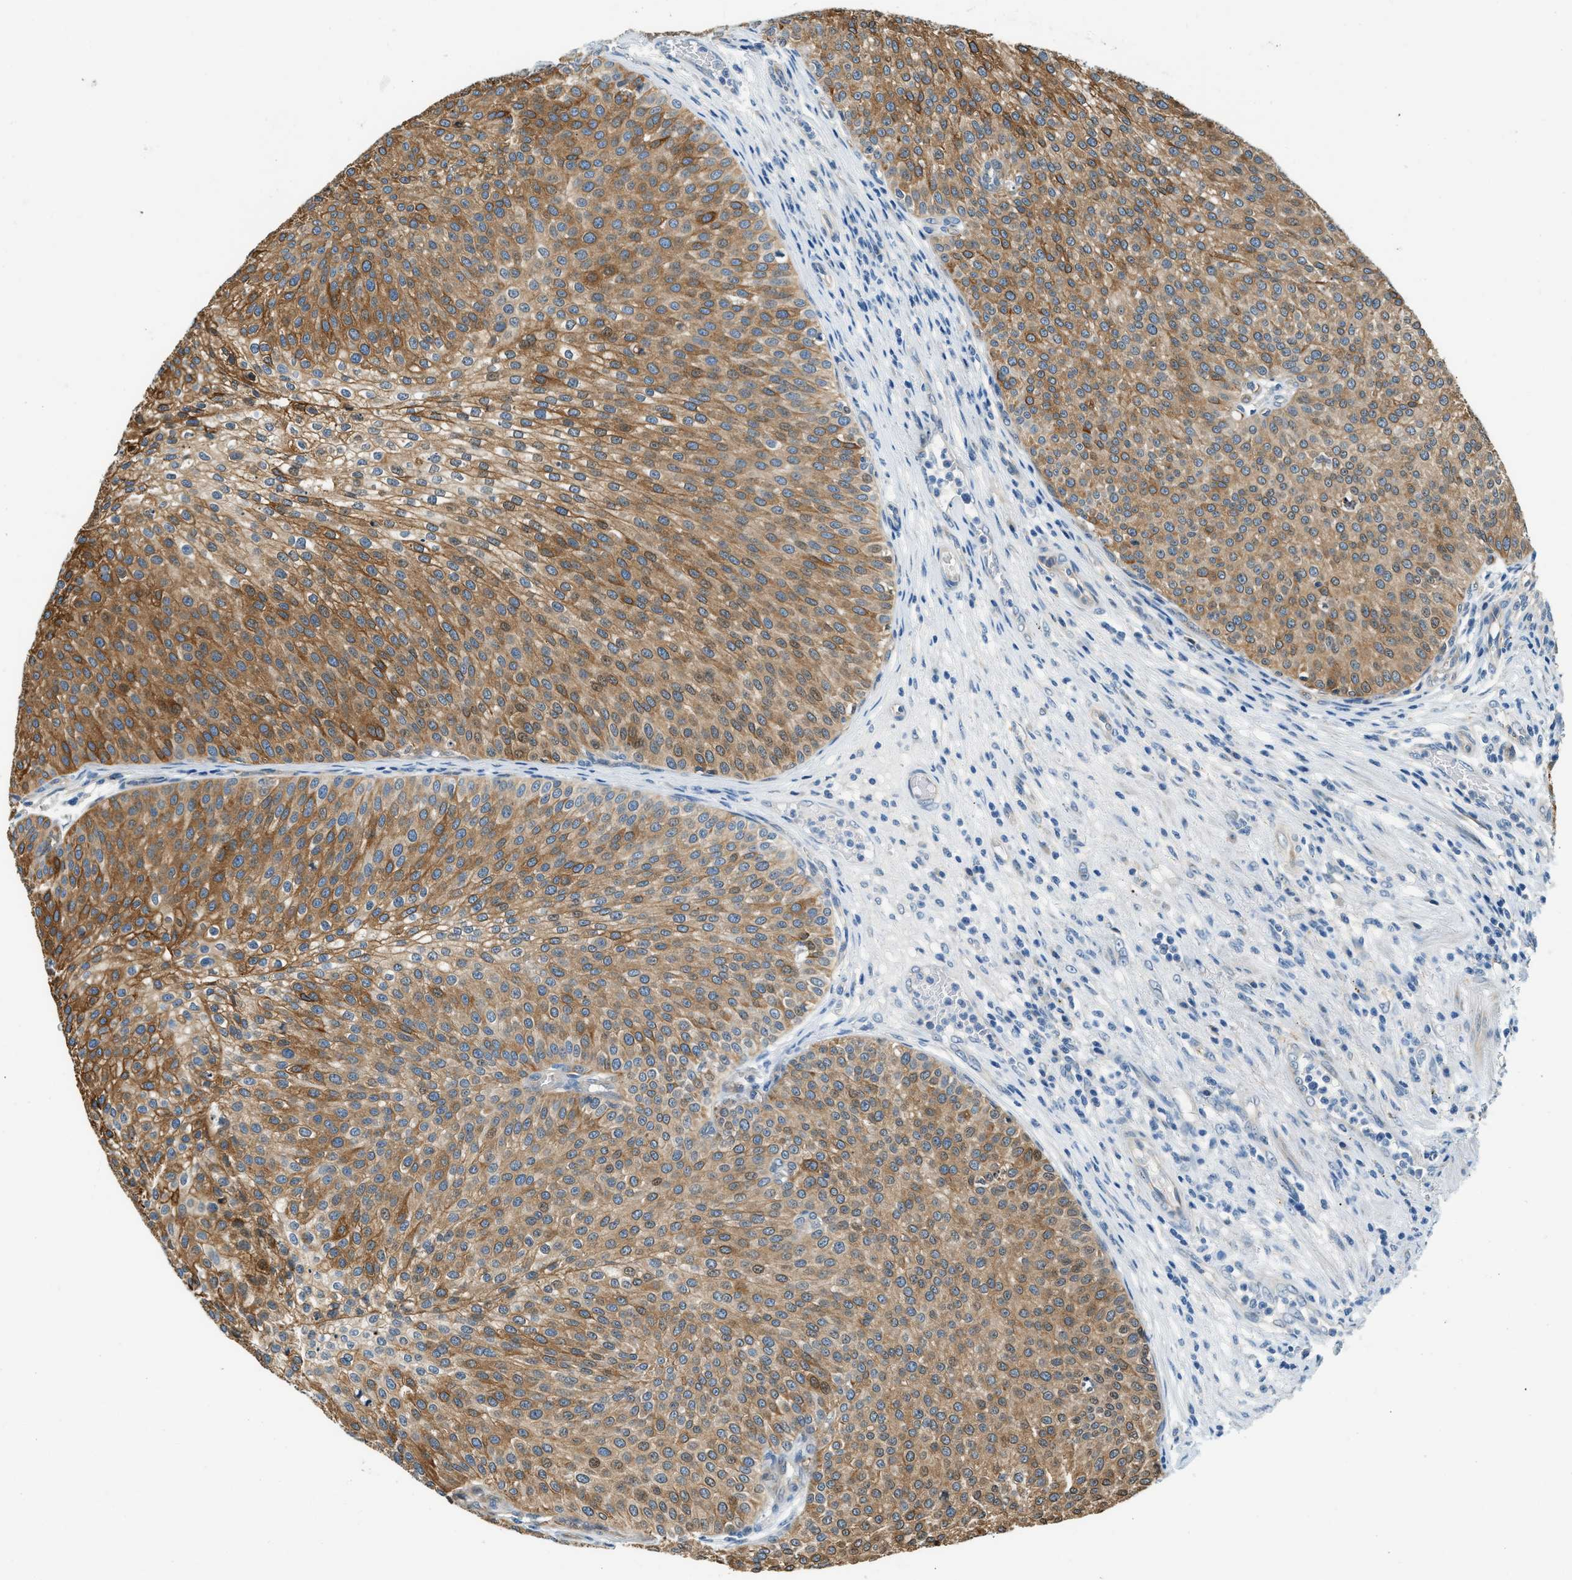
{"staining": {"intensity": "strong", "quantity": ">75%", "location": "cytoplasmic/membranous"}, "tissue": "urothelial cancer", "cell_type": "Tumor cells", "image_type": "cancer", "snomed": [{"axis": "morphology", "description": "Urothelial carcinoma, Low grade"}, {"axis": "topography", "description": "Smooth muscle"}, {"axis": "topography", "description": "Urinary bladder"}], "caption": "There is high levels of strong cytoplasmic/membranous positivity in tumor cells of urothelial cancer, as demonstrated by immunohistochemical staining (brown color).", "gene": "ZNF367", "patient": {"sex": "male", "age": 60}}